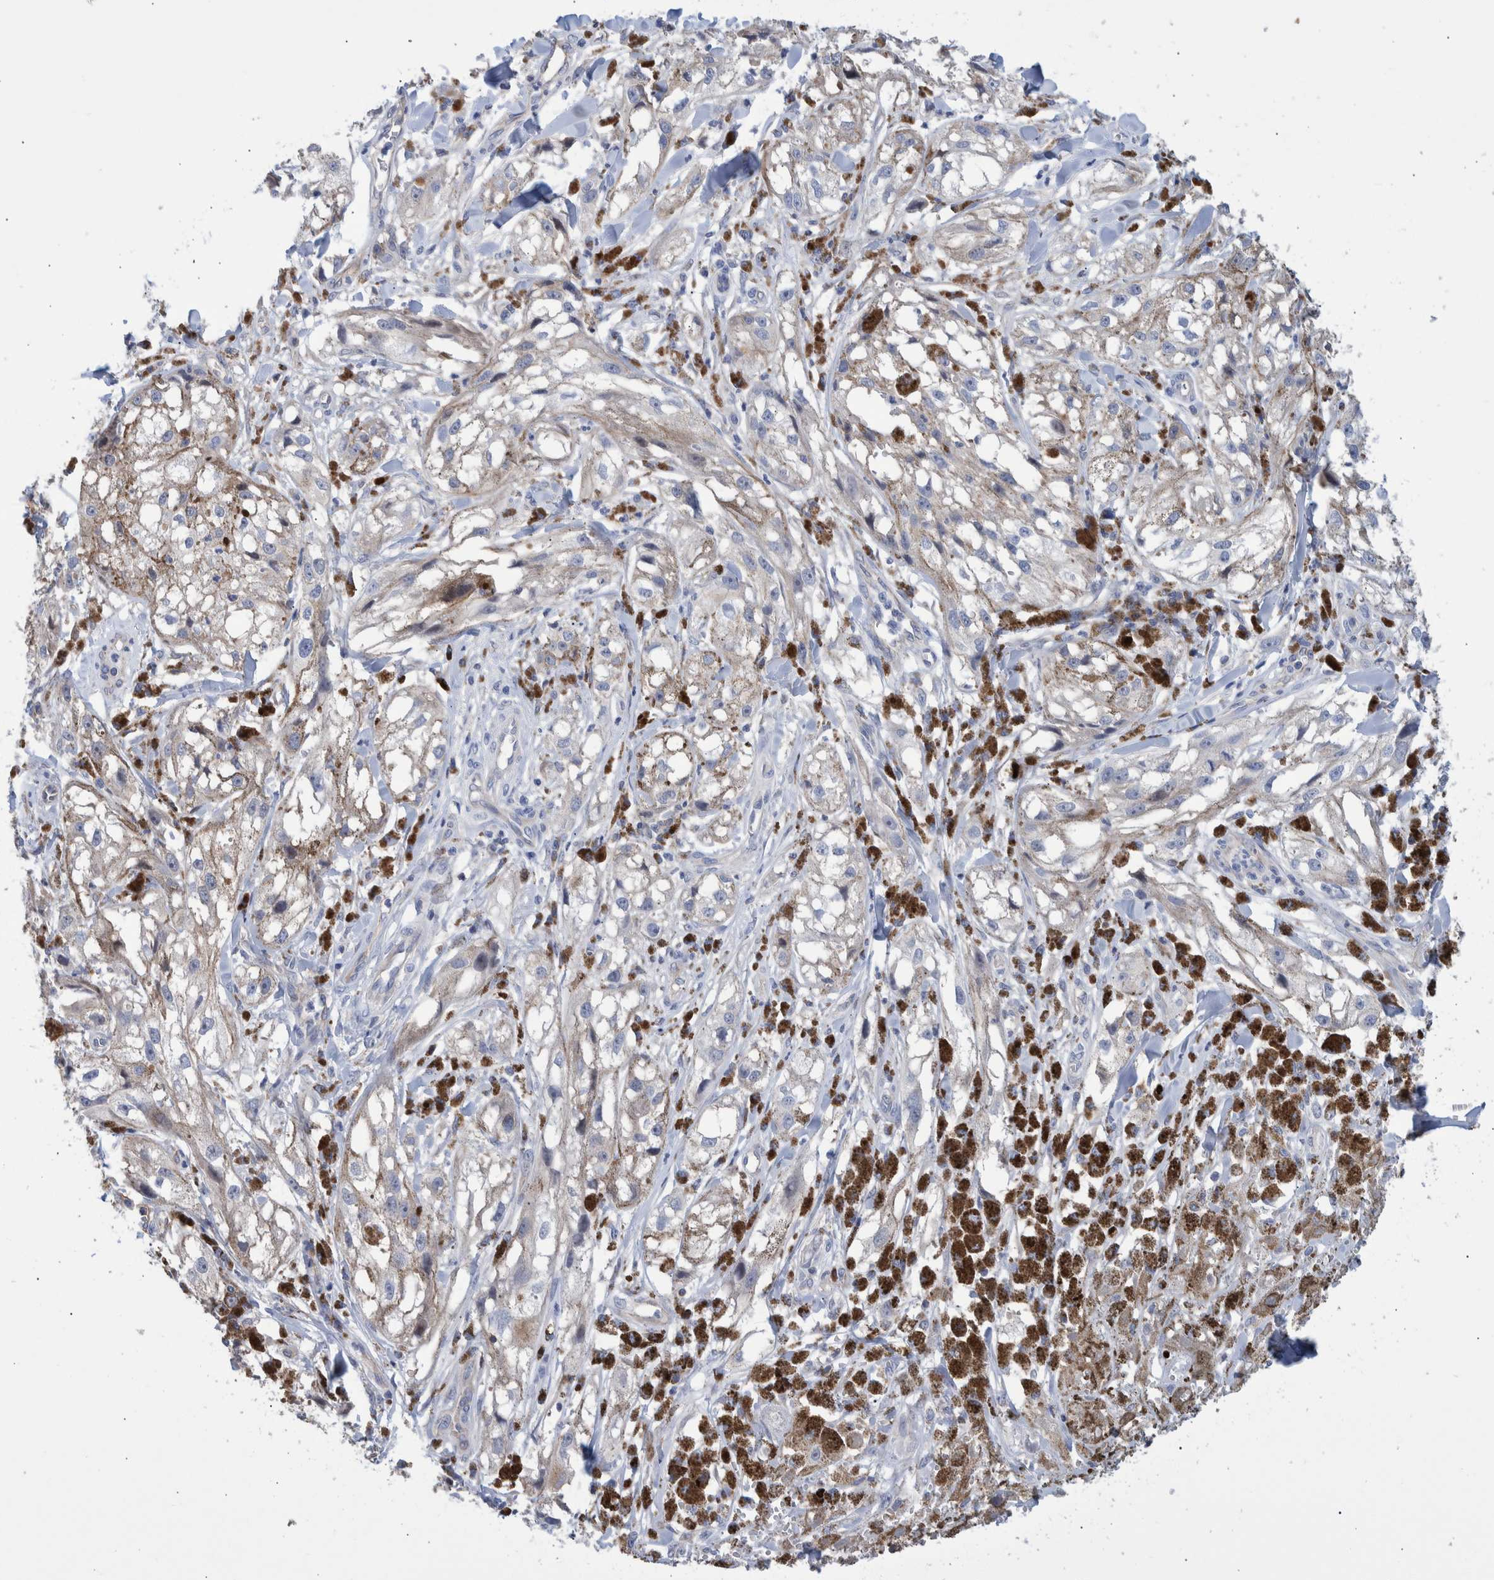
{"staining": {"intensity": "weak", "quantity": "<25%", "location": "cytoplasmic/membranous"}, "tissue": "melanoma", "cell_type": "Tumor cells", "image_type": "cancer", "snomed": [{"axis": "morphology", "description": "Malignant melanoma, NOS"}, {"axis": "topography", "description": "Skin"}], "caption": "IHC micrograph of neoplastic tissue: malignant melanoma stained with DAB (3,3'-diaminobenzidine) reveals no significant protein positivity in tumor cells.", "gene": "PPP3CC", "patient": {"sex": "male", "age": 88}}